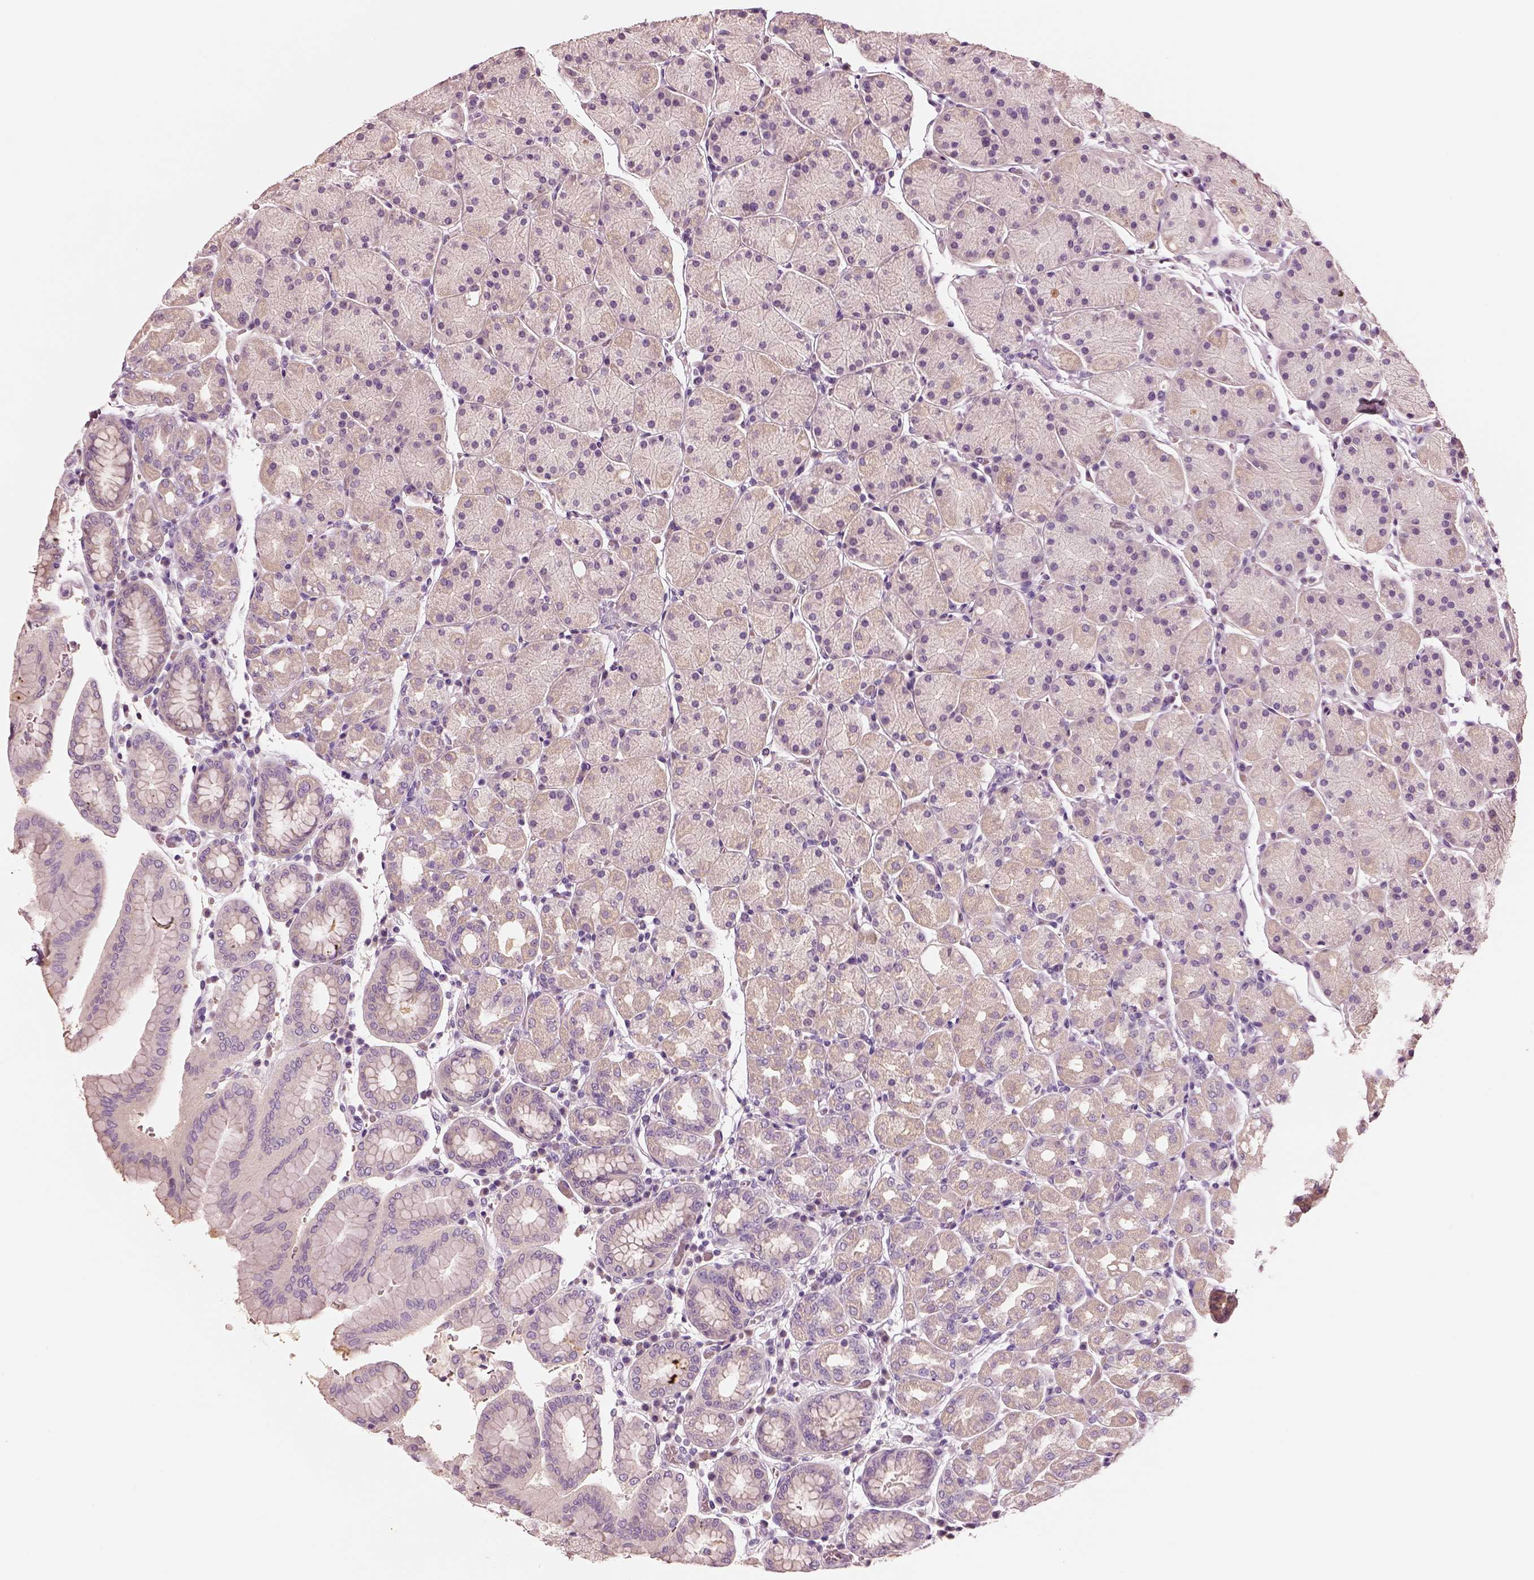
{"staining": {"intensity": "negative", "quantity": "none", "location": "none"}, "tissue": "stomach", "cell_type": "Glandular cells", "image_type": "normal", "snomed": [{"axis": "morphology", "description": "Normal tissue, NOS"}, {"axis": "topography", "description": "Stomach"}], "caption": "Immunohistochemical staining of unremarkable human stomach demonstrates no significant expression in glandular cells. (DAB (3,3'-diaminobenzidine) IHC with hematoxylin counter stain).", "gene": "ELSPBP1", "patient": {"sex": "male", "age": 54}}